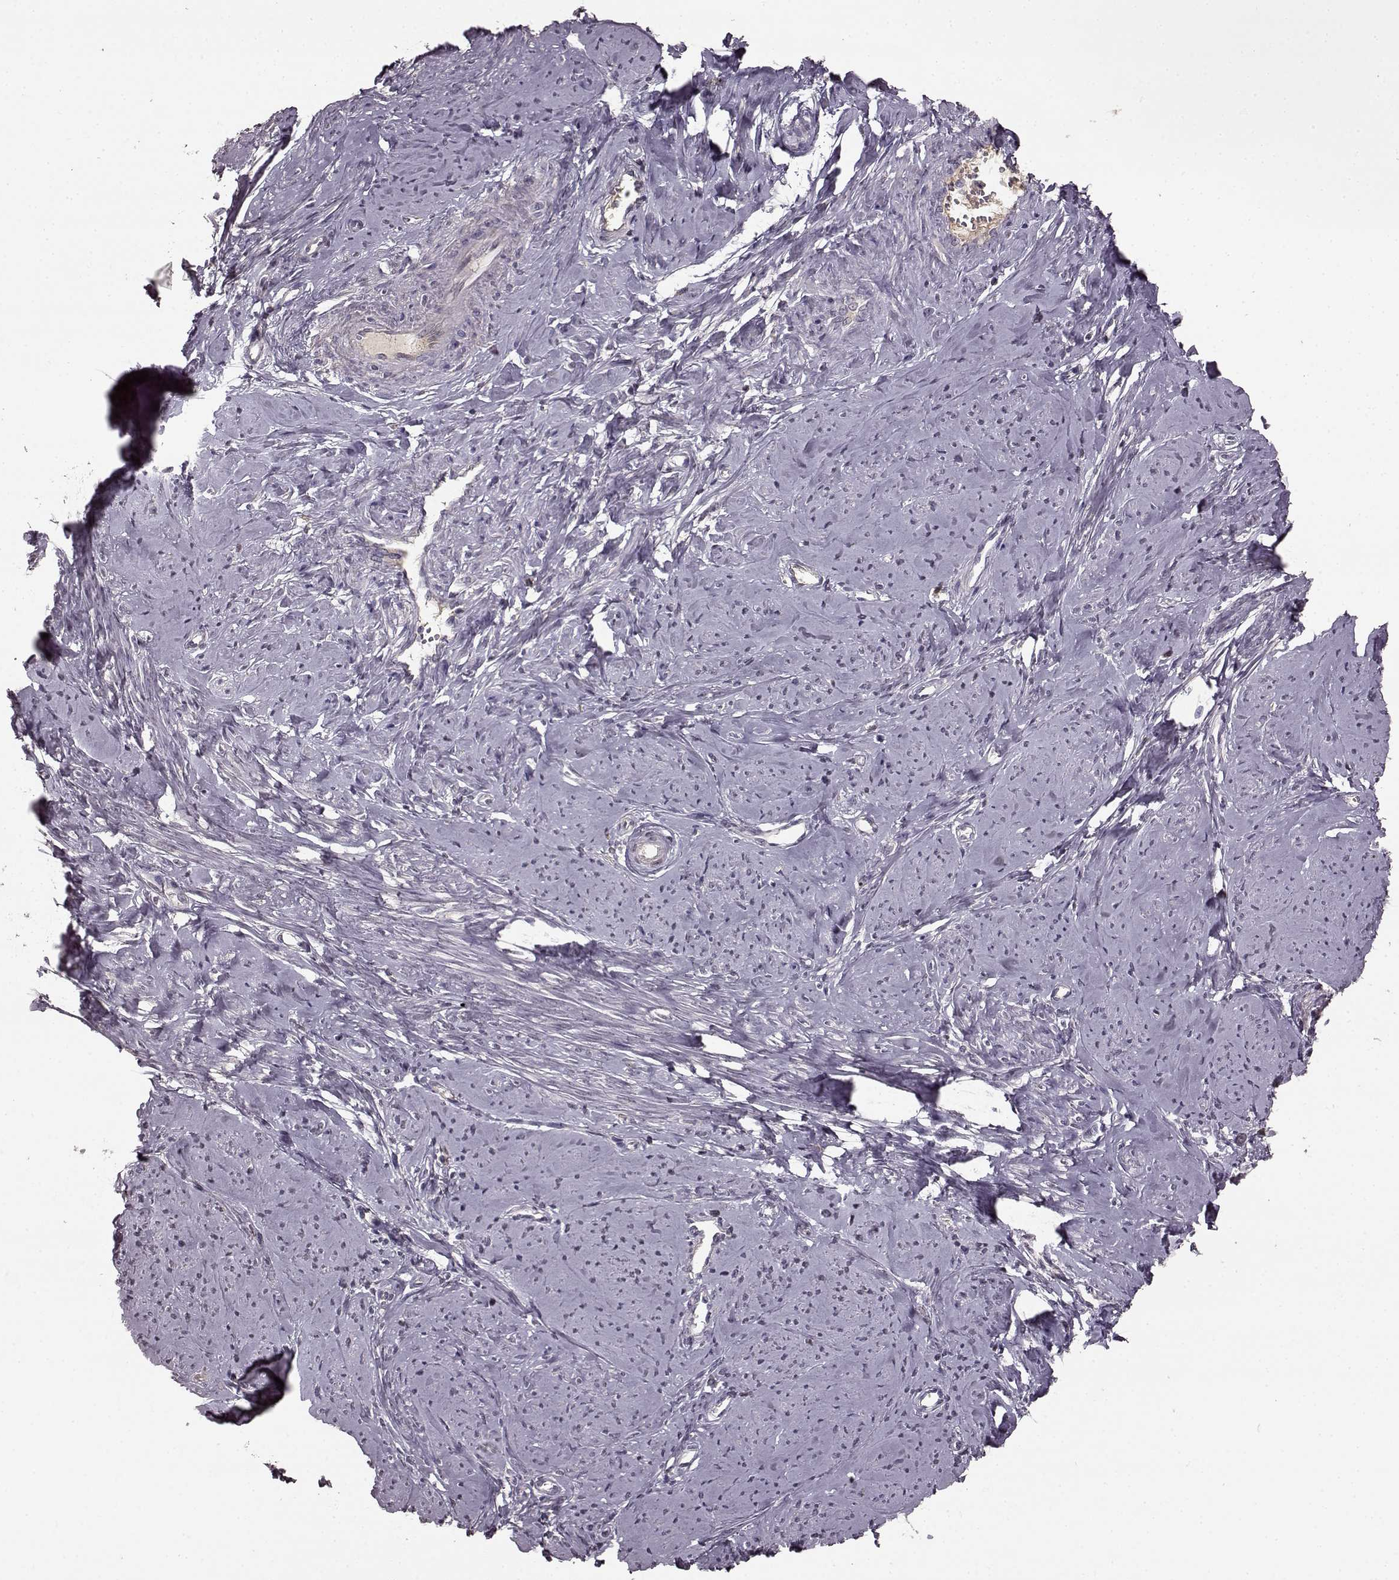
{"staining": {"intensity": "negative", "quantity": "none", "location": "none"}, "tissue": "smooth muscle", "cell_type": "Smooth muscle cells", "image_type": "normal", "snomed": [{"axis": "morphology", "description": "Normal tissue, NOS"}, {"axis": "topography", "description": "Smooth muscle"}], "caption": "IHC micrograph of benign smooth muscle: human smooth muscle stained with DAB (3,3'-diaminobenzidine) displays no significant protein expression in smooth muscle cells.", "gene": "NRL", "patient": {"sex": "female", "age": 48}}